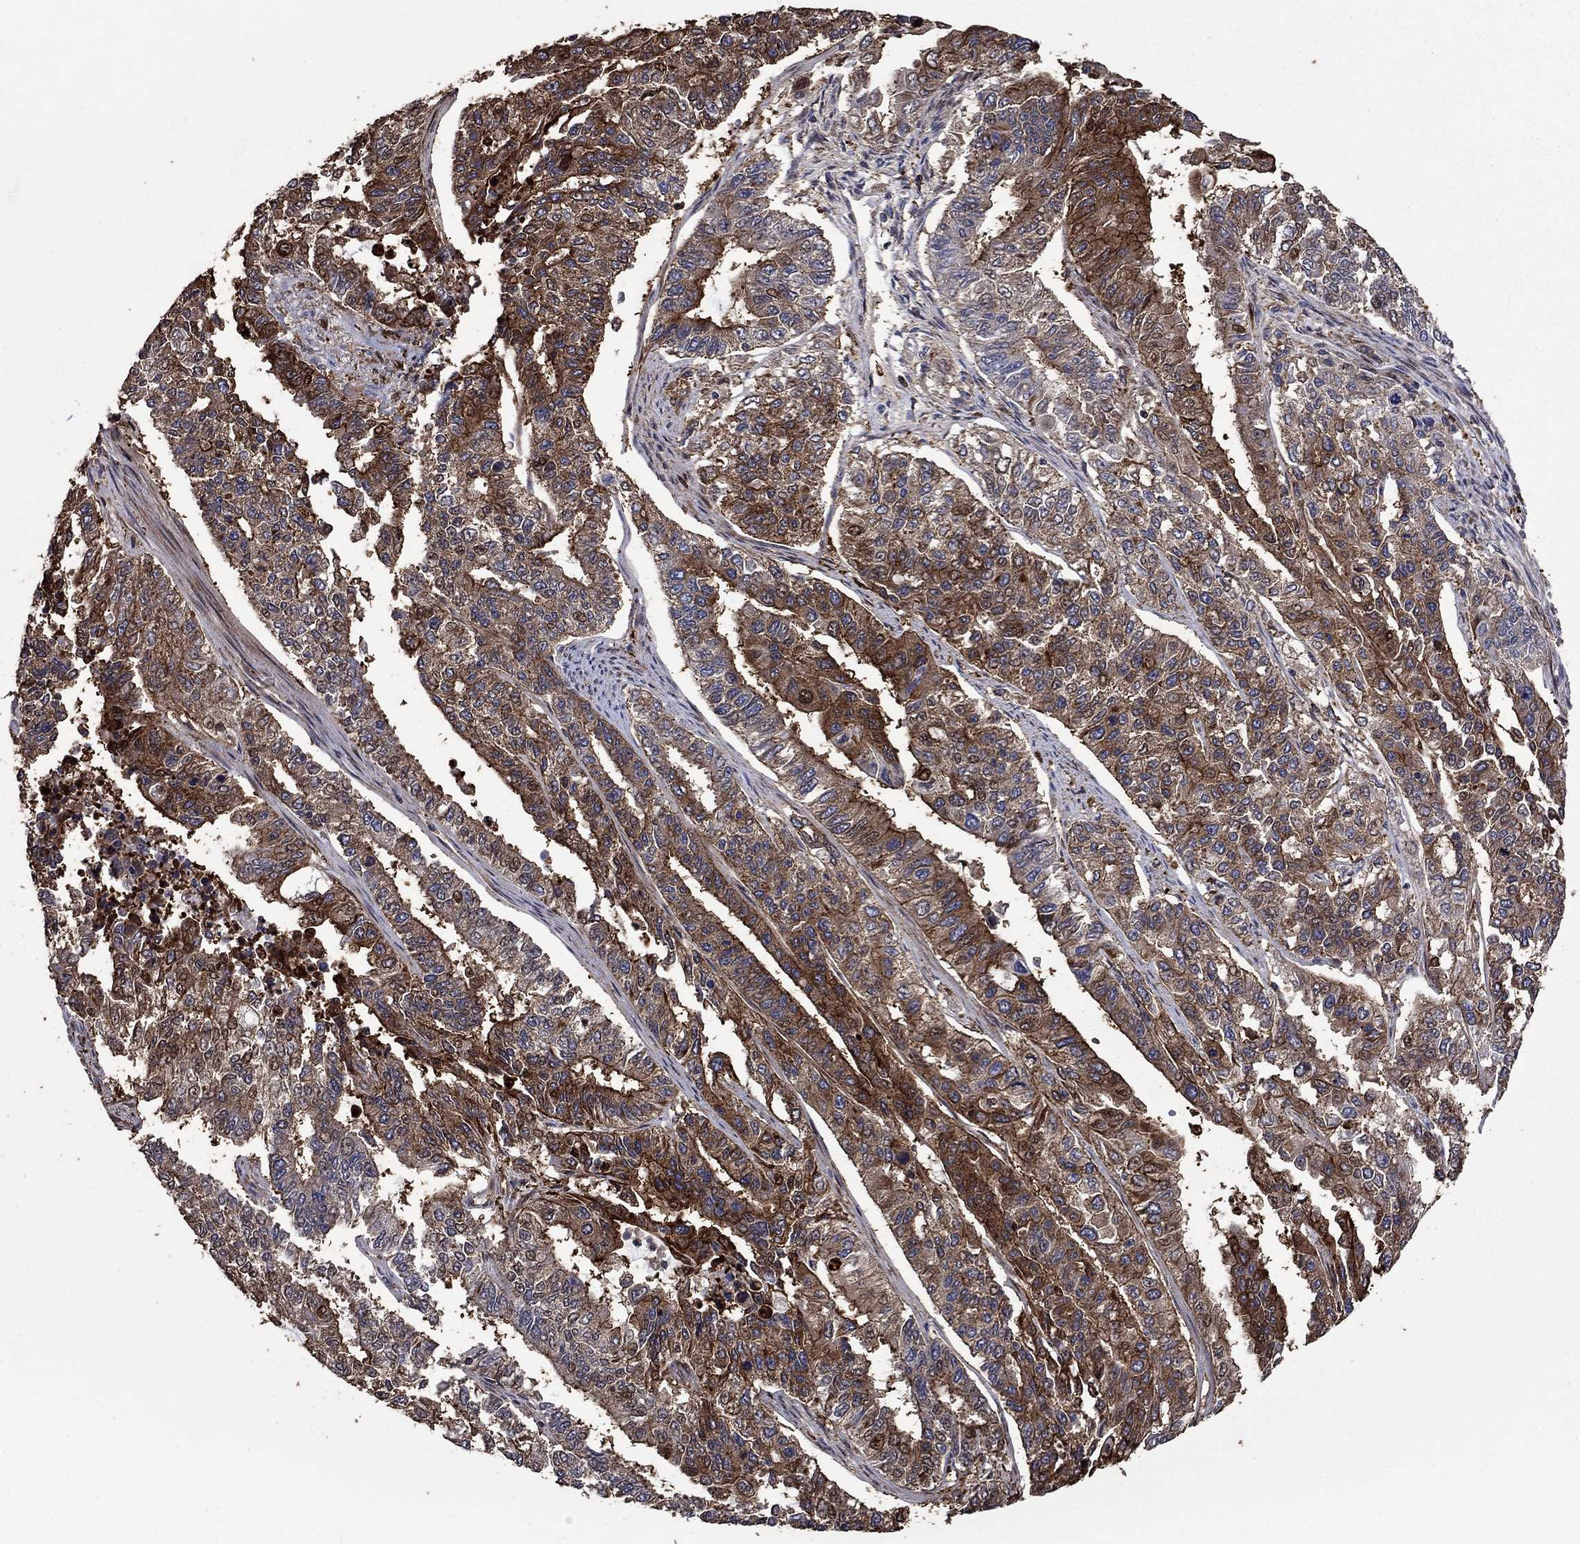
{"staining": {"intensity": "strong", "quantity": "25%-75%", "location": "cytoplasmic/membranous"}, "tissue": "endometrial cancer", "cell_type": "Tumor cells", "image_type": "cancer", "snomed": [{"axis": "morphology", "description": "Adenocarcinoma, NOS"}, {"axis": "topography", "description": "Uterus"}], "caption": "Immunohistochemistry (IHC) micrograph of neoplastic tissue: human endometrial cancer stained using immunohistochemistry (IHC) reveals high levels of strong protein expression localized specifically in the cytoplasmic/membranous of tumor cells, appearing as a cytoplasmic/membranous brown color.", "gene": "DVL1", "patient": {"sex": "female", "age": 59}}